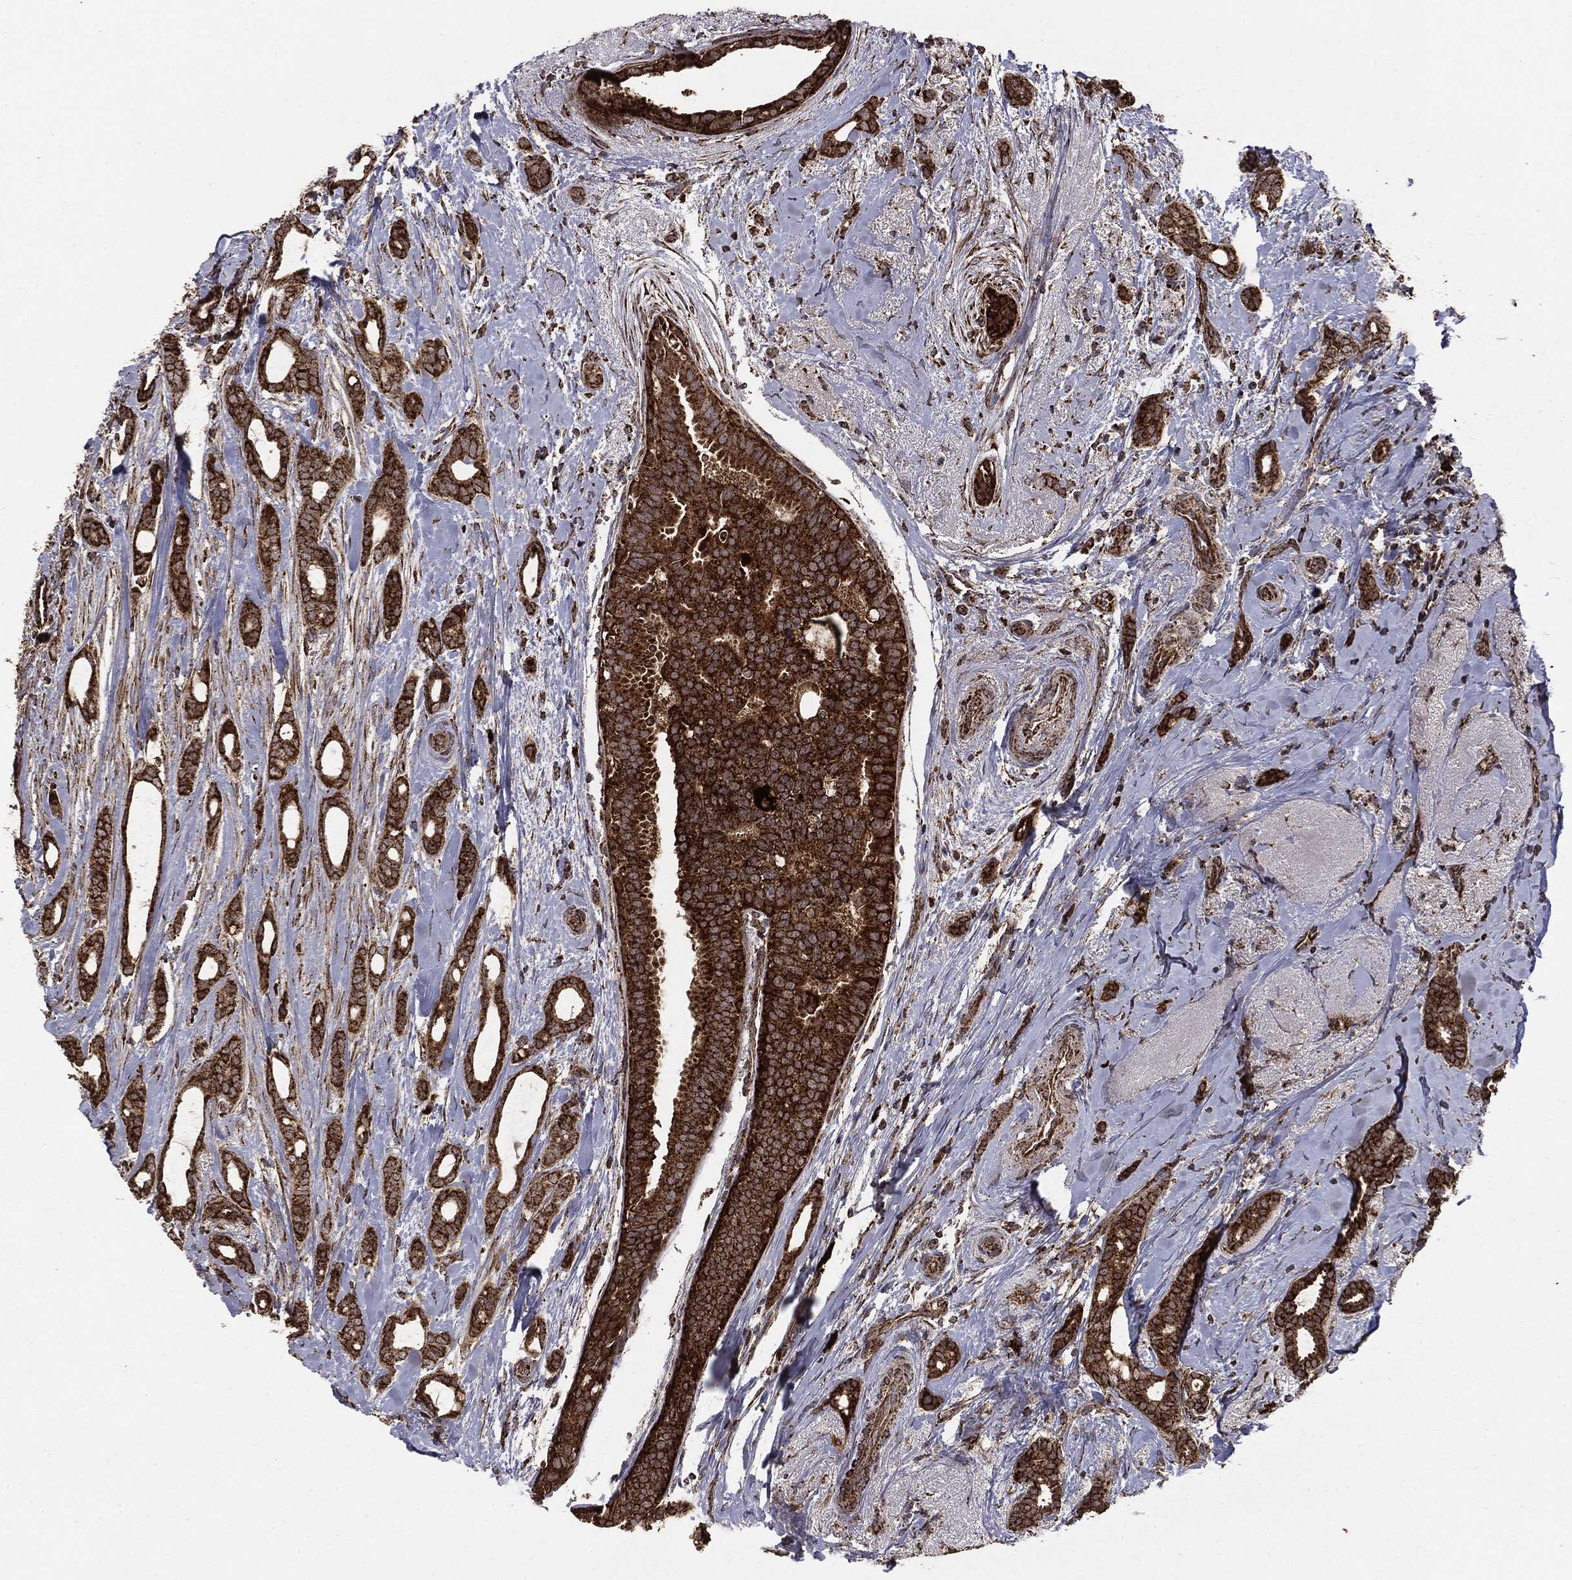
{"staining": {"intensity": "strong", "quantity": ">75%", "location": "cytoplasmic/membranous"}, "tissue": "breast cancer", "cell_type": "Tumor cells", "image_type": "cancer", "snomed": [{"axis": "morphology", "description": "Duct carcinoma"}, {"axis": "topography", "description": "Breast"}], "caption": "Human breast cancer (invasive ductal carcinoma) stained with a protein marker displays strong staining in tumor cells.", "gene": "MAP2K1", "patient": {"sex": "female", "age": 51}}